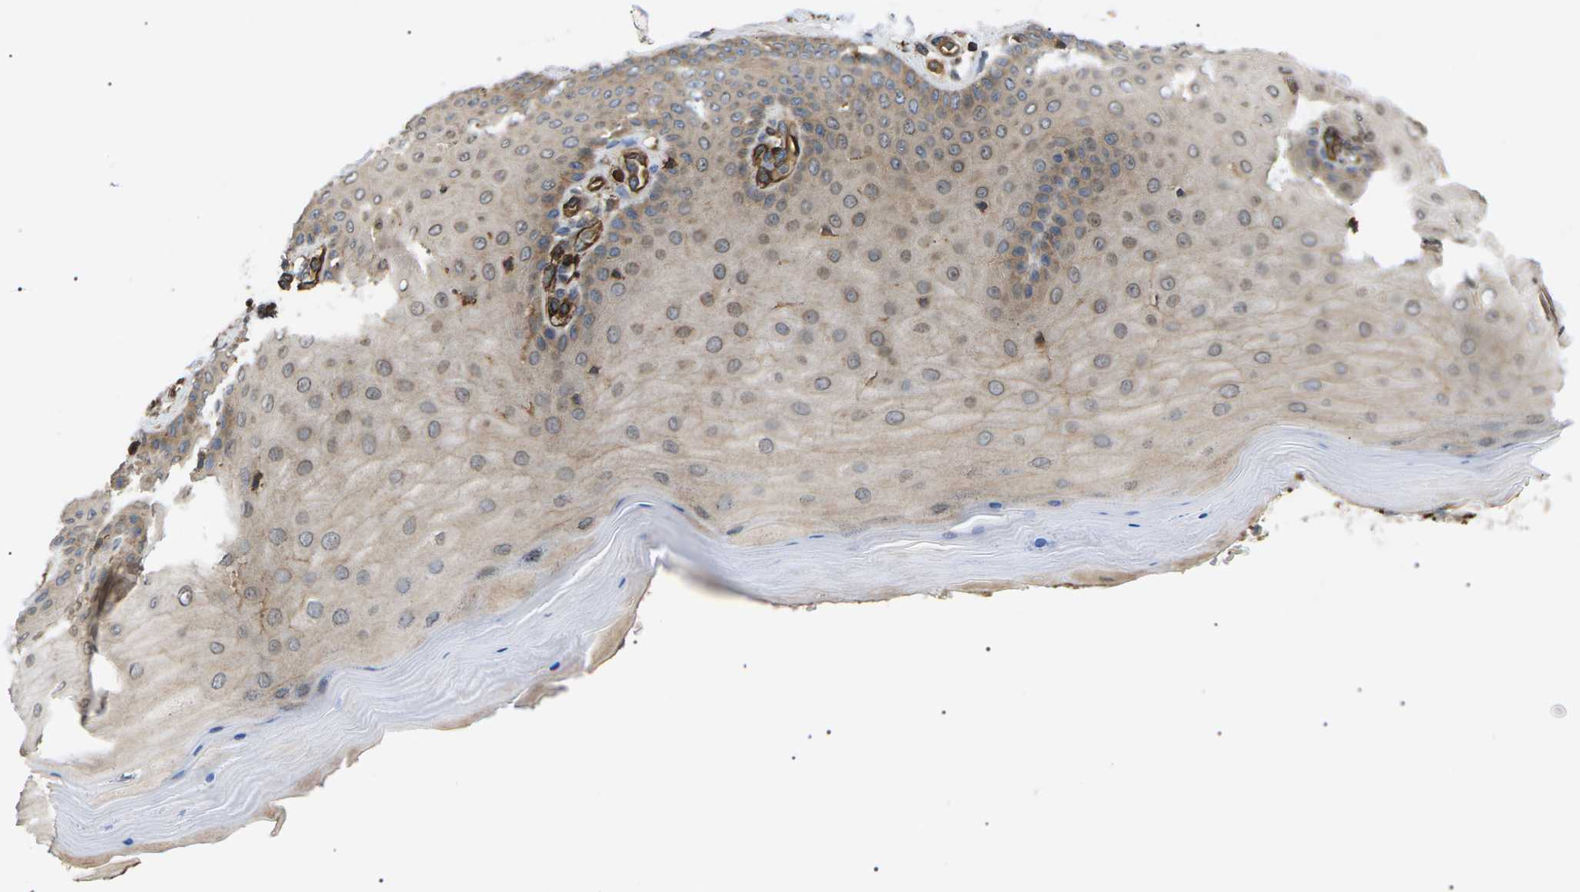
{"staining": {"intensity": "moderate", "quantity": ">75%", "location": "cytoplasmic/membranous"}, "tissue": "cervix", "cell_type": "Glandular cells", "image_type": "normal", "snomed": [{"axis": "morphology", "description": "Normal tissue, NOS"}, {"axis": "topography", "description": "Cervix"}], "caption": "Glandular cells display medium levels of moderate cytoplasmic/membranous staining in about >75% of cells in unremarkable cervix. Using DAB (3,3'-diaminobenzidine) (brown) and hematoxylin (blue) stains, captured at high magnification using brightfield microscopy.", "gene": "TMTC4", "patient": {"sex": "female", "age": 55}}